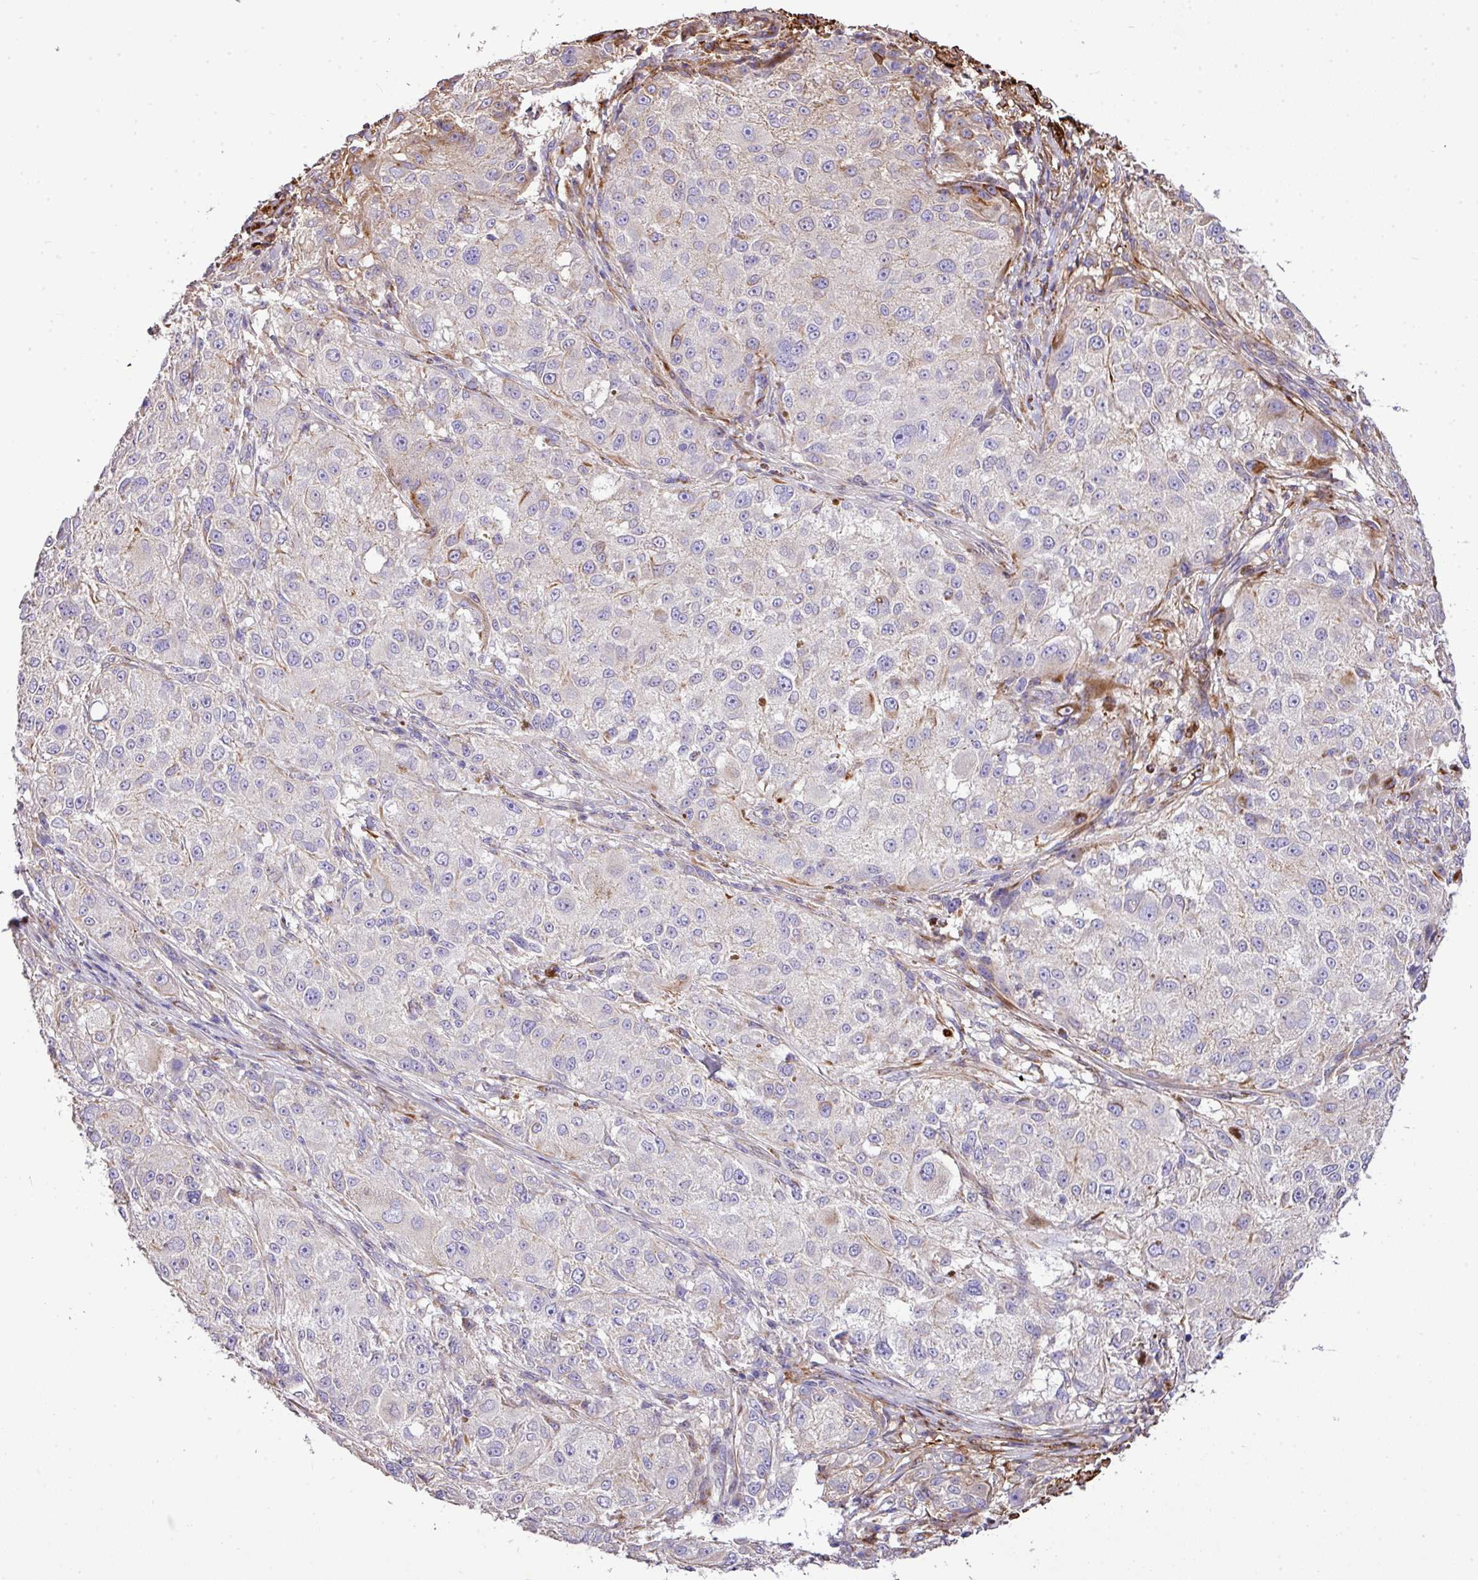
{"staining": {"intensity": "negative", "quantity": "none", "location": "none"}, "tissue": "melanoma", "cell_type": "Tumor cells", "image_type": "cancer", "snomed": [{"axis": "morphology", "description": "Necrosis, NOS"}, {"axis": "morphology", "description": "Malignant melanoma, NOS"}, {"axis": "topography", "description": "Skin"}], "caption": "A photomicrograph of malignant melanoma stained for a protein displays no brown staining in tumor cells.", "gene": "CTXN2", "patient": {"sex": "female", "age": 87}}